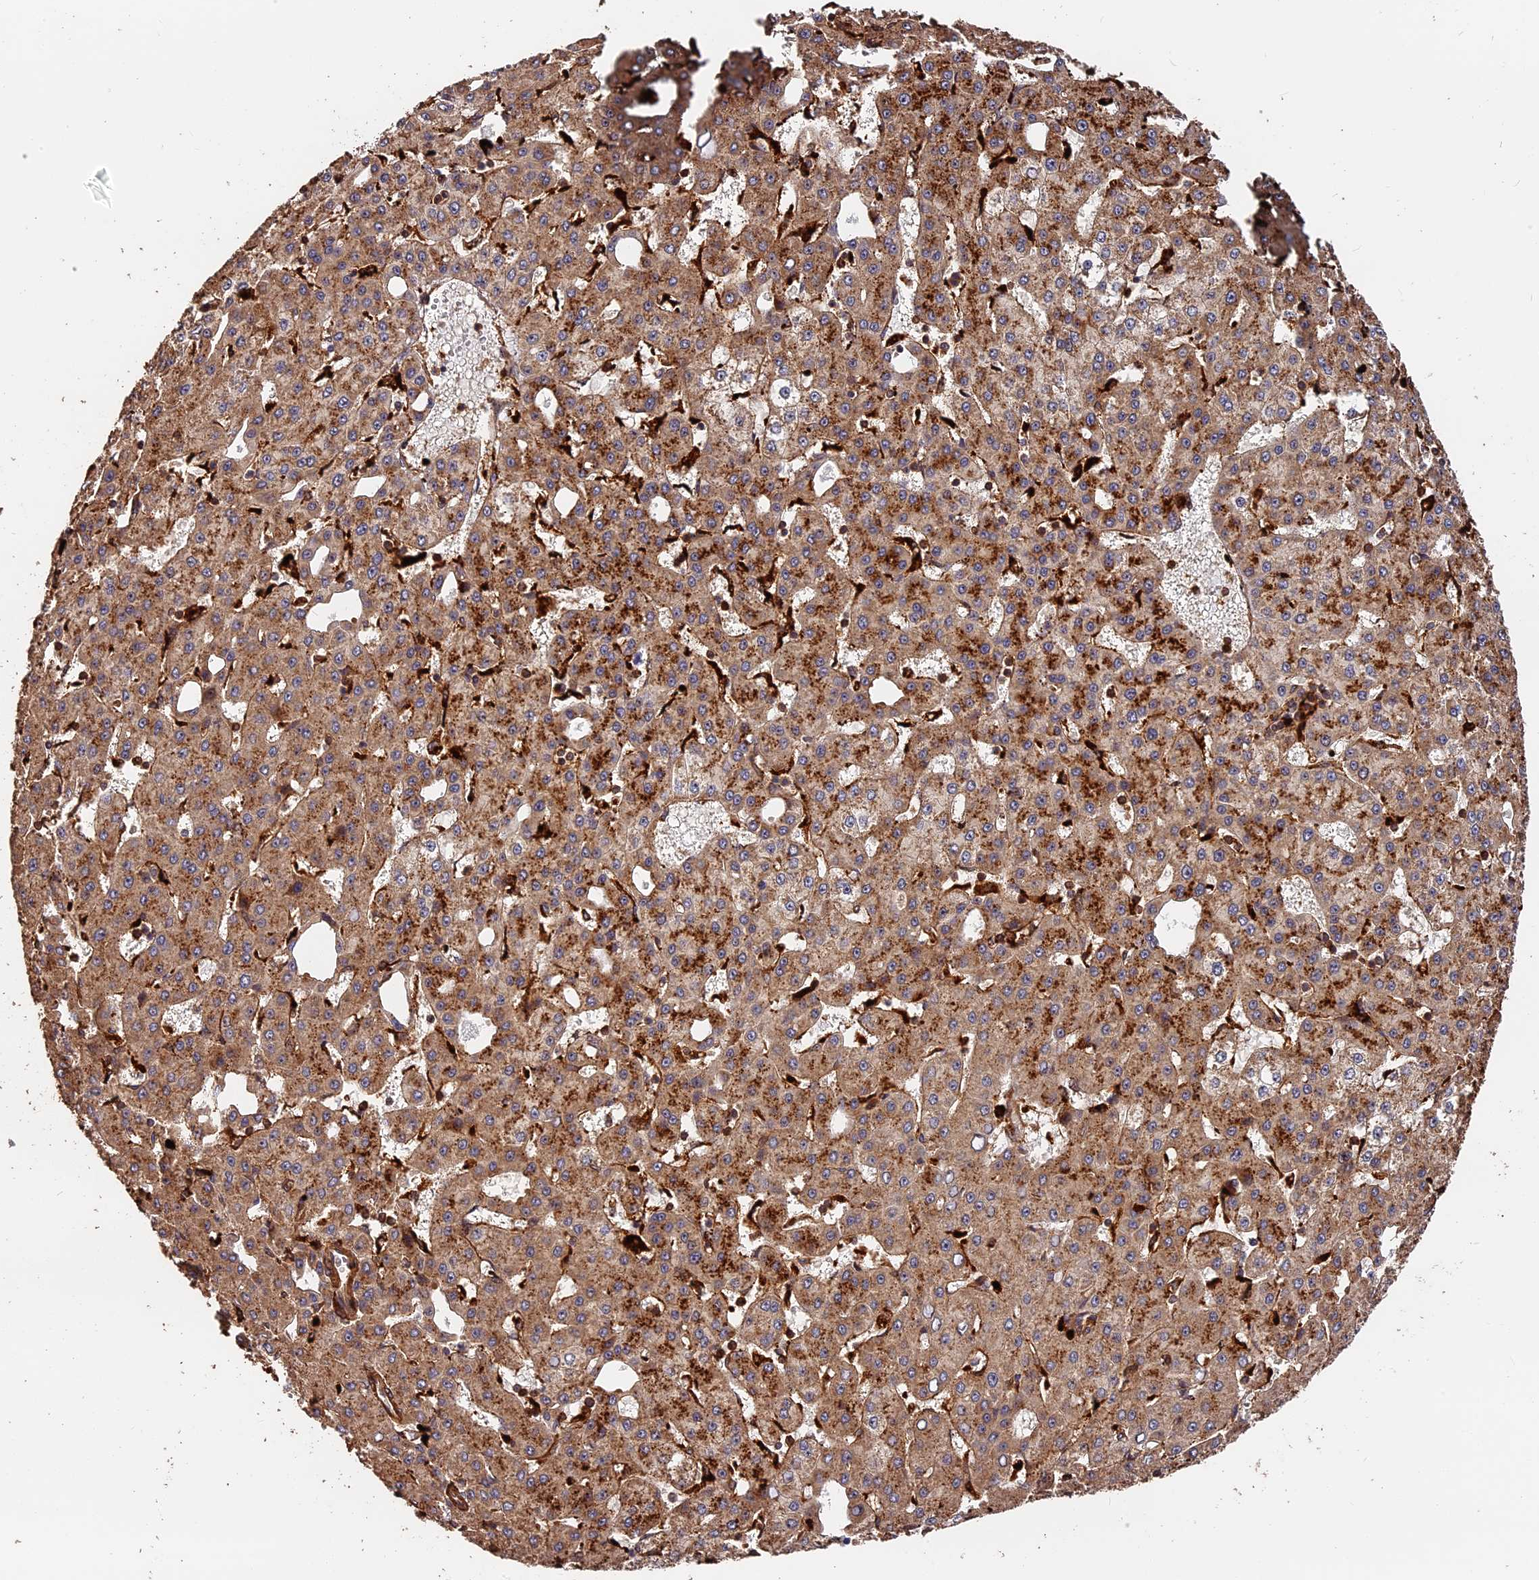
{"staining": {"intensity": "moderate", "quantity": ">75%", "location": "cytoplasmic/membranous"}, "tissue": "liver cancer", "cell_type": "Tumor cells", "image_type": "cancer", "snomed": [{"axis": "morphology", "description": "Carcinoma, Hepatocellular, NOS"}, {"axis": "topography", "description": "Liver"}], "caption": "This is a micrograph of immunohistochemistry staining of liver cancer, which shows moderate staining in the cytoplasmic/membranous of tumor cells.", "gene": "MMP15", "patient": {"sex": "male", "age": 47}}